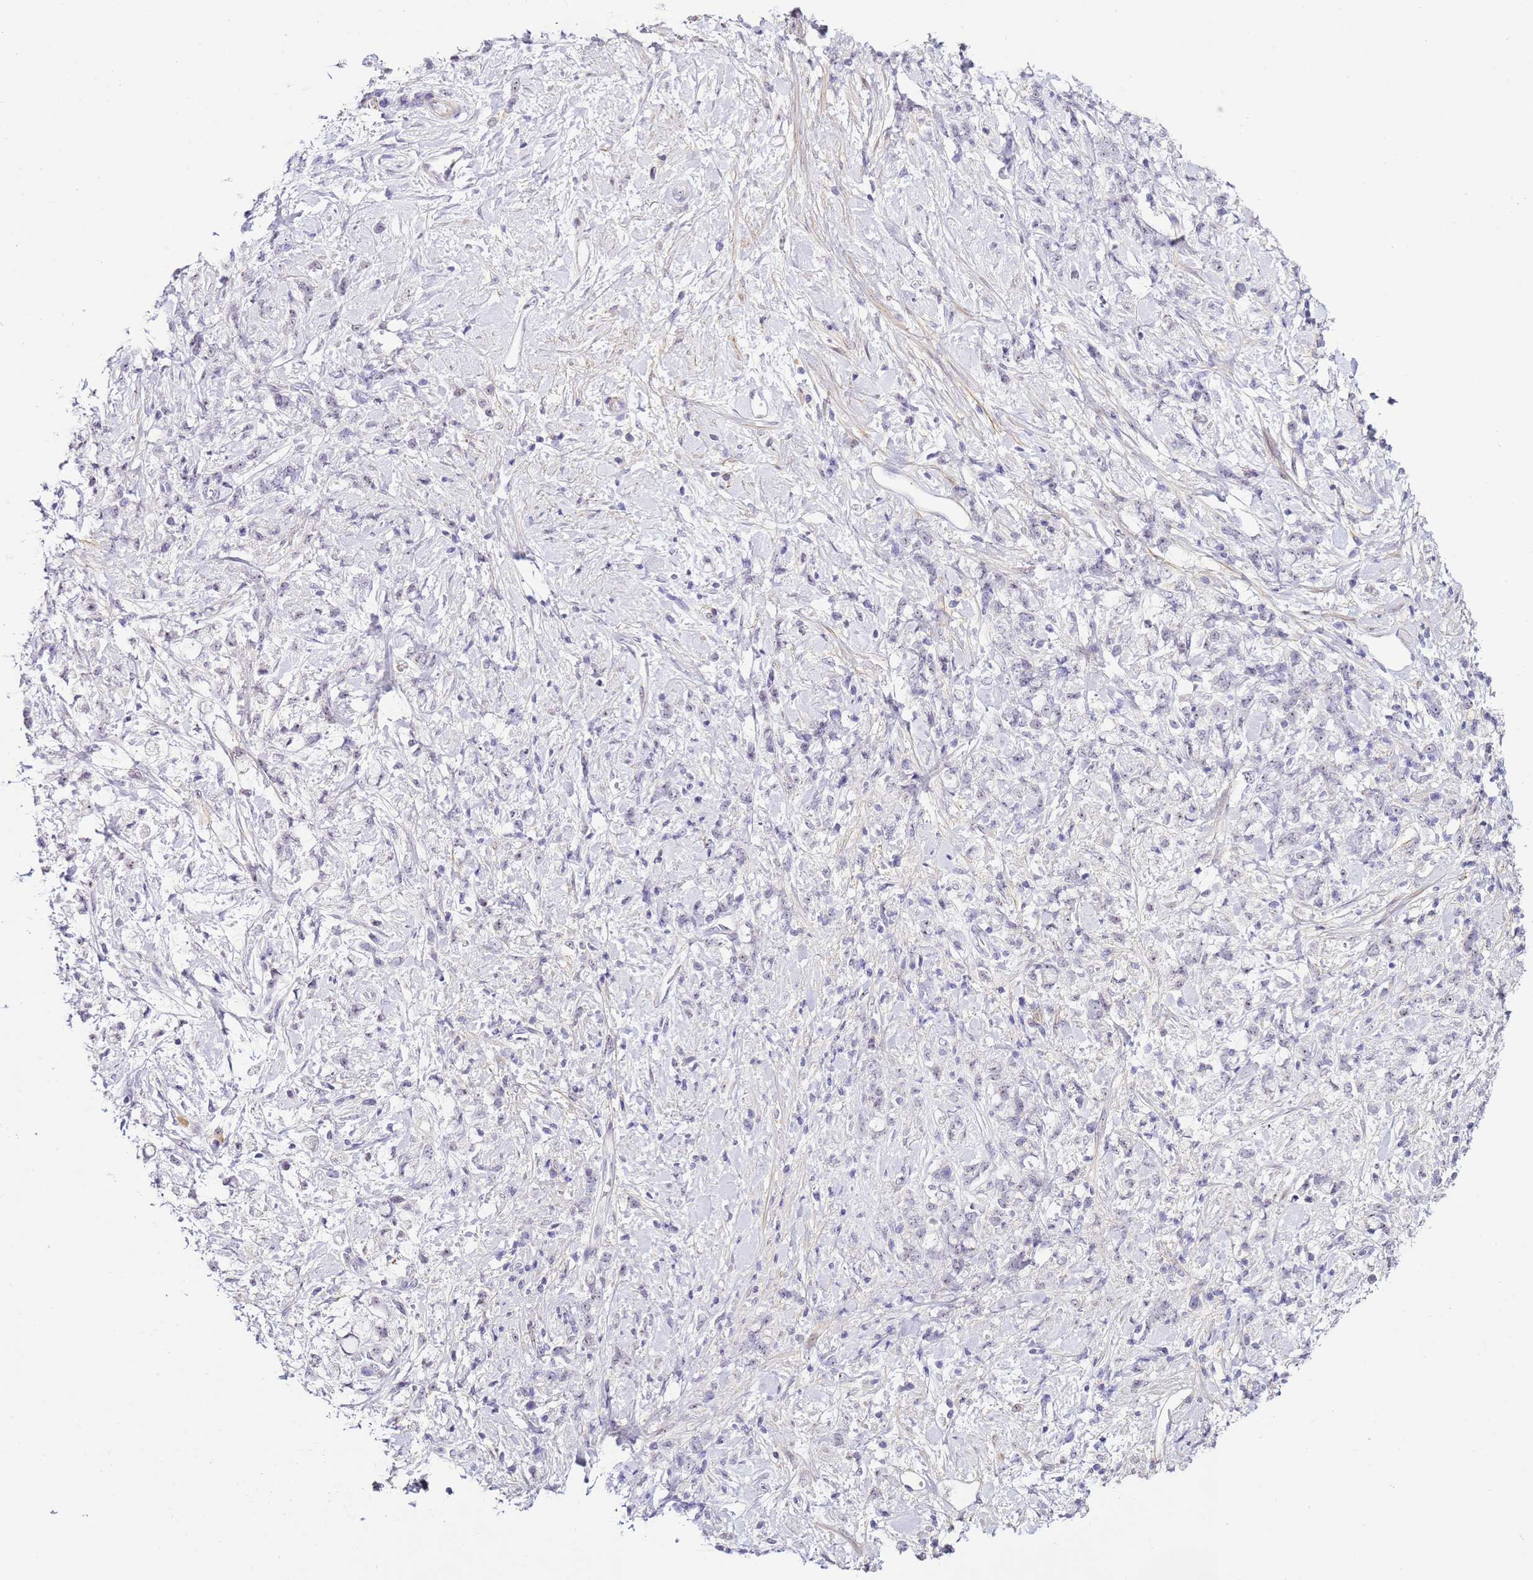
{"staining": {"intensity": "negative", "quantity": "none", "location": "none"}, "tissue": "stomach cancer", "cell_type": "Tumor cells", "image_type": "cancer", "snomed": [{"axis": "morphology", "description": "Adenocarcinoma, NOS"}, {"axis": "topography", "description": "Stomach"}], "caption": "A photomicrograph of adenocarcinoma (stomach) stained for a protein reveals no brown staining in tumor cells.", "gene": "HGD", "patient": {"sex": "female", "age": 60}}